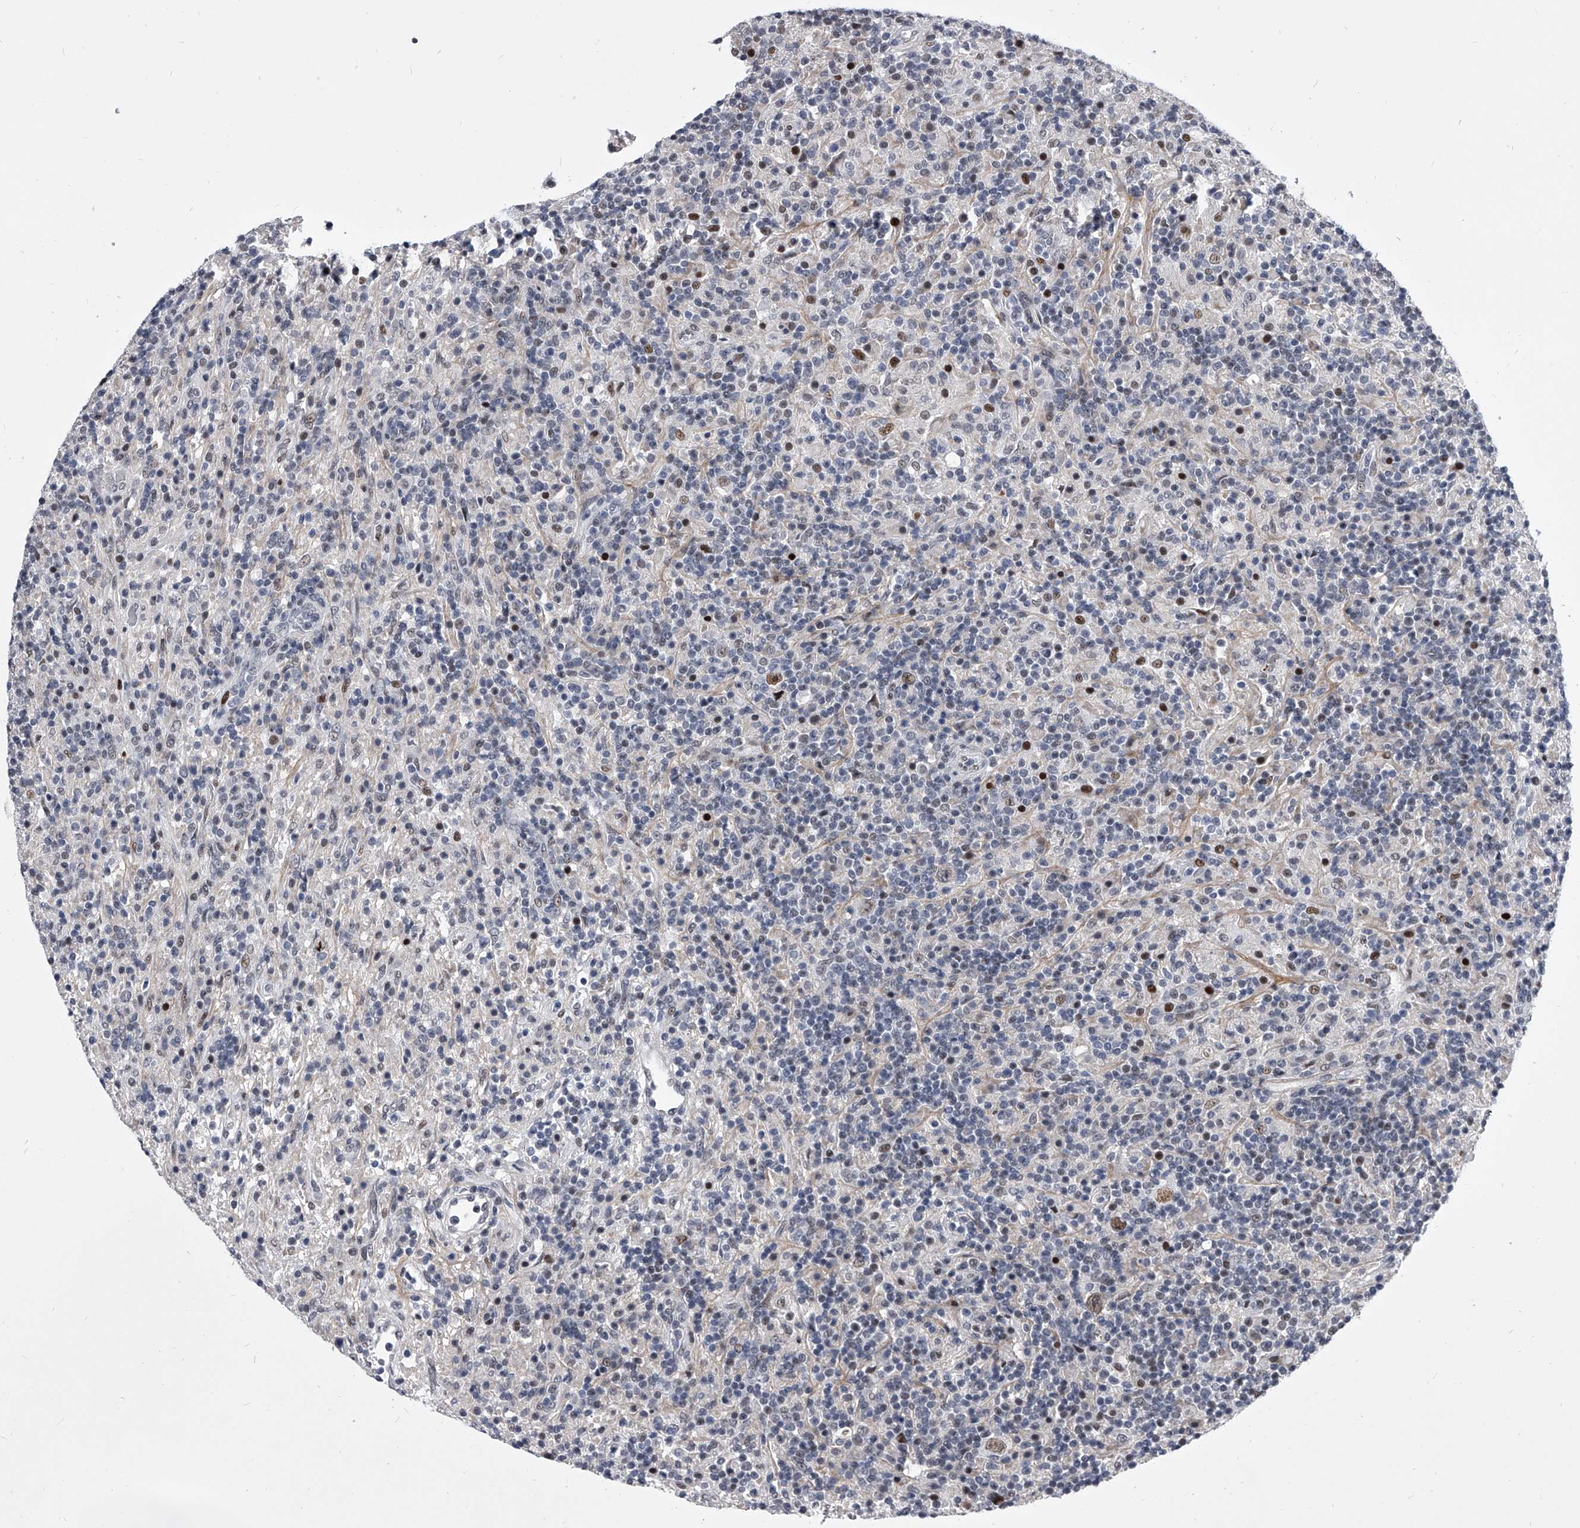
{"staining": {"intensity": "moderate", "quantity": "25%-75%", "location": "nuclear"}, "tissue": "lymphoma", "cell_type": "Tumor cells", "image_type": "cancer", "snomed": [{"axis": "morphology", "description": "Hodgkin's disease, NOS"}, {"axis": "topography", "description": "Lymph node"}], "caption": "Immunohistochemistry (DAB) staining of Hodgkin's disease demonstrates moderate nuclear protein positivity in about 25%-75% of tumor cells.", "gene": "CMTR1", "patient": {"sex": "male", "age": 70}}